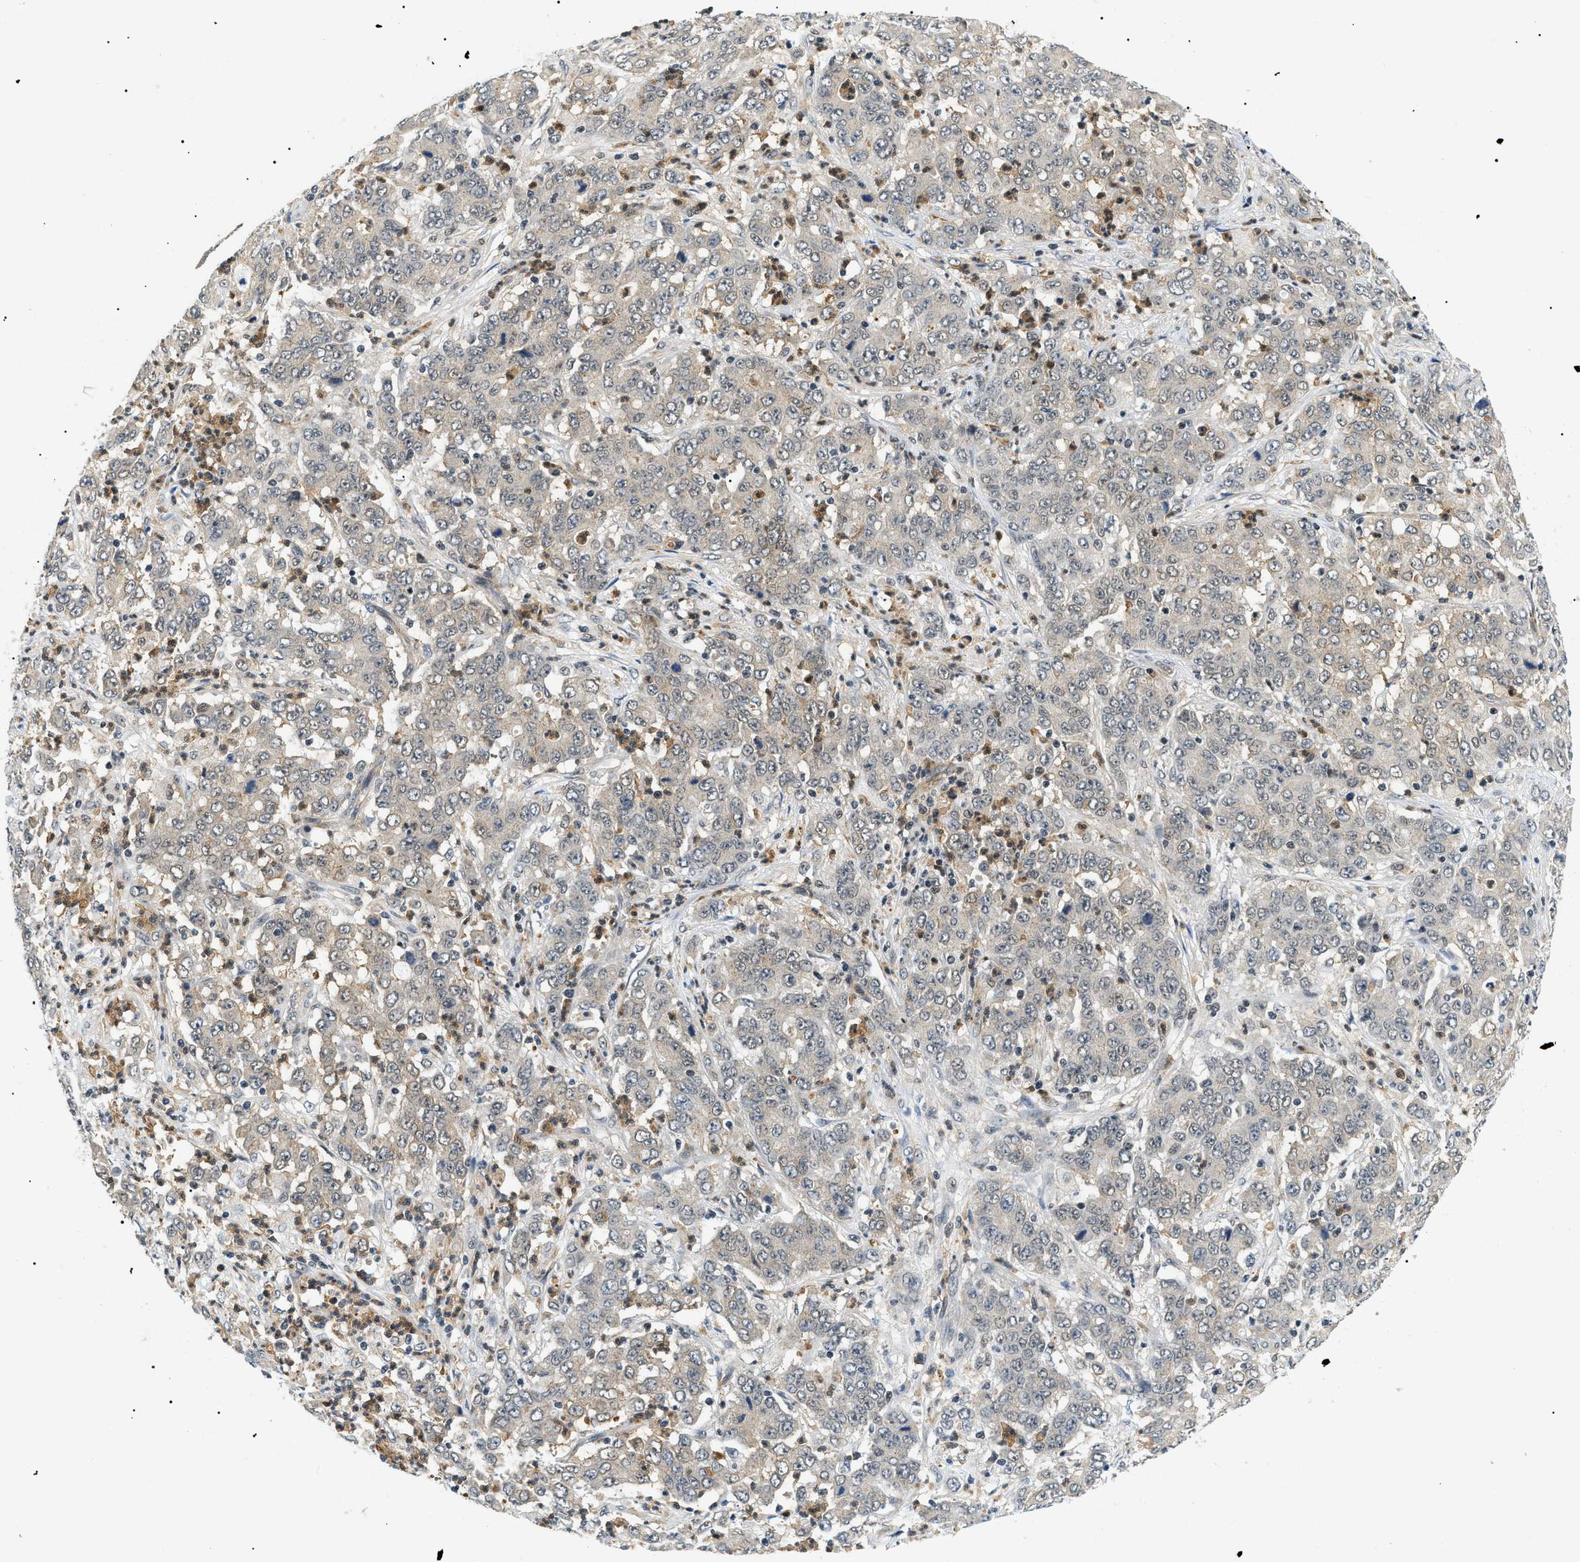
{"staining": {"intensity": "weak", "quantity": "<25%", "location": "cytoplasmic/membranous"}, "tissue": "stomach cancer", "cell_type": "Tumor cells", "image_type": "cancer", "snomed": [{"axis": "morphology", "description": "Adenocarcinoma, NOS"}, {"axis": "topography", "description": "Stomach, lower"}], "caption": "There is no significant positivity in tumor cells of adenocarcinoma (stomach).", "gene": "RBM15", "patient": {"sex": "female", "age": 71}}